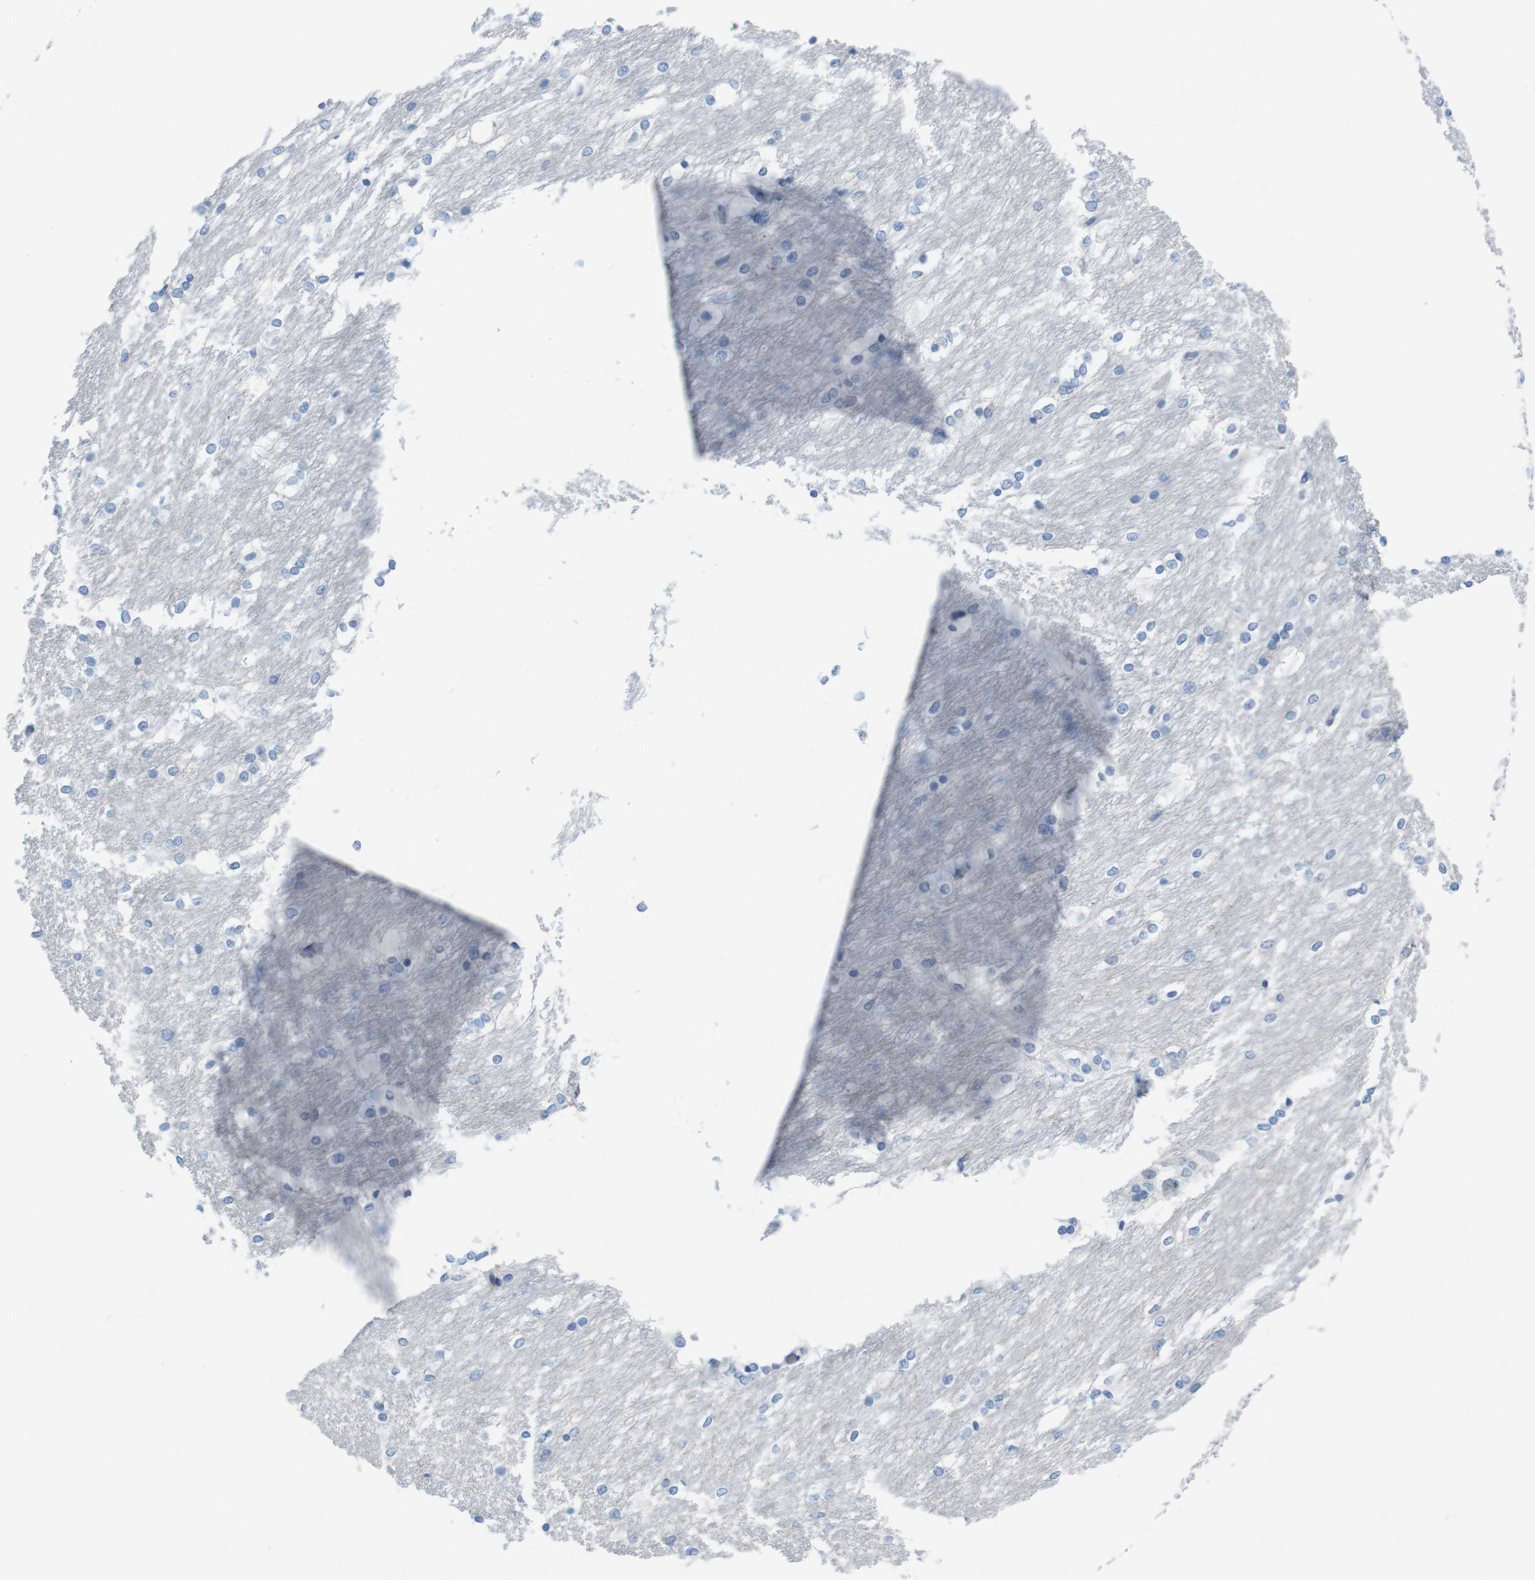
{"staining": {"intensity": "negative", "quantity": "none", "location": "none"}, "tissue": "caudate", "cell_type": "Glial cells", "image_type": "normal", "snomed": [{"axis": "morphology", "description": "Normal tissue, NOS"}, {"axis": "topography", "description": "Lateral ventricle wall"}], "caption": "IHC histopathology image of benign caudate: caudate stained with DAB demonstrates no significant protein staining in glial cells.", "gene": "DIAPH2", "patient": {"sex": "female", "age": 19}}